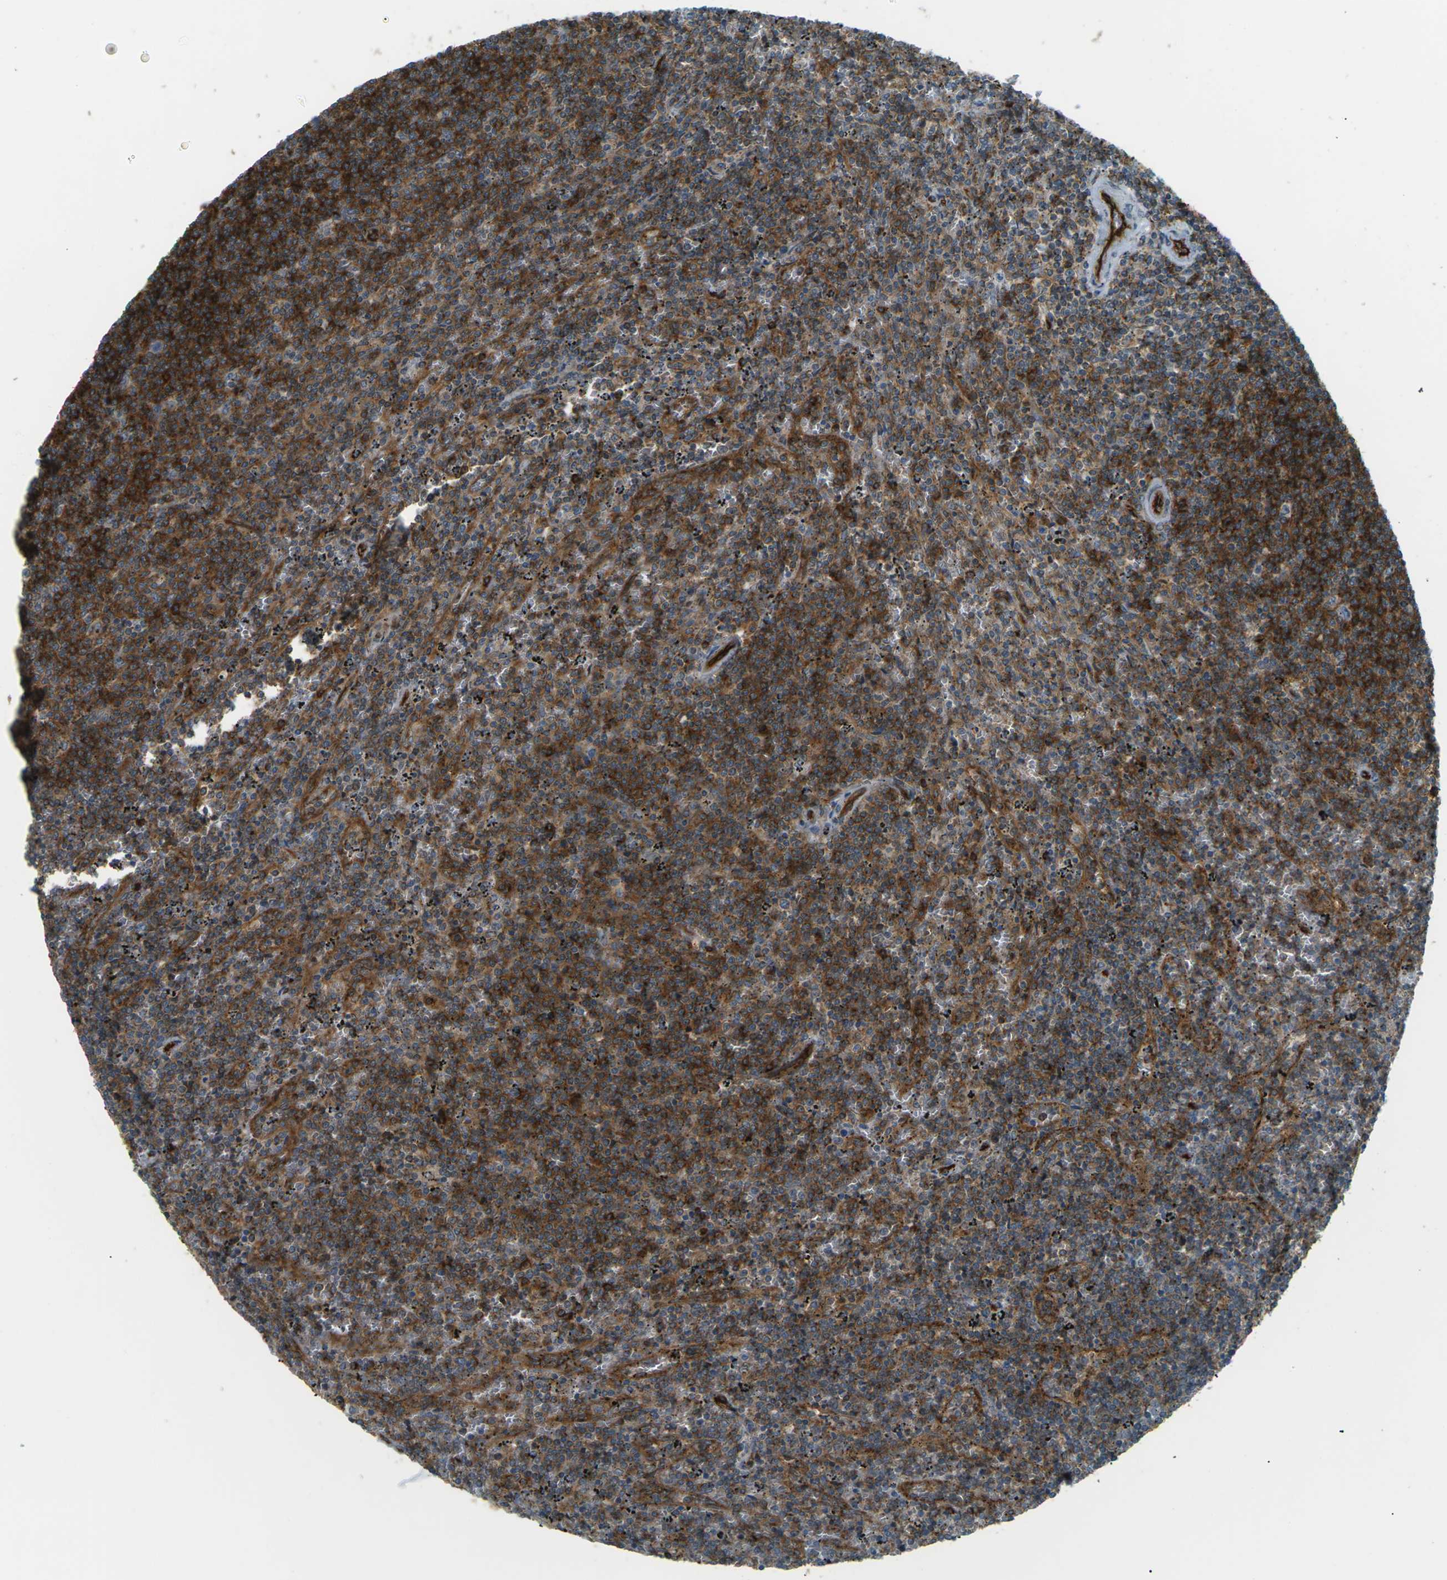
{"staining": {"intensity": "strong", "quantity": "25%-75%", "location": "cytoplasmic/membranous"}, "tissue": "lymphoma", "cell_type": "Tumor cells", "image_type": "cancer", "snomed": [{"axis": "morphology", "description": "Malignant lymphoma, non-Hodgkin's type, Low grade"}, {"axis": "topography", "description": "Spleen"}], "caption": "IHC micrograph of neoplastic tissue: human low-grade malignant lymphoma, non-Hodgkin's type stained using immunohistochemistry (IHC) shows high levels of strong protein expression localized specifically in the cytoplasmic/membranous of tumor cells, appearing as a cytoplasmic/membranous brown color.", "gene": "S1PR1", "patient": {"sex": "female", "age": 50}}